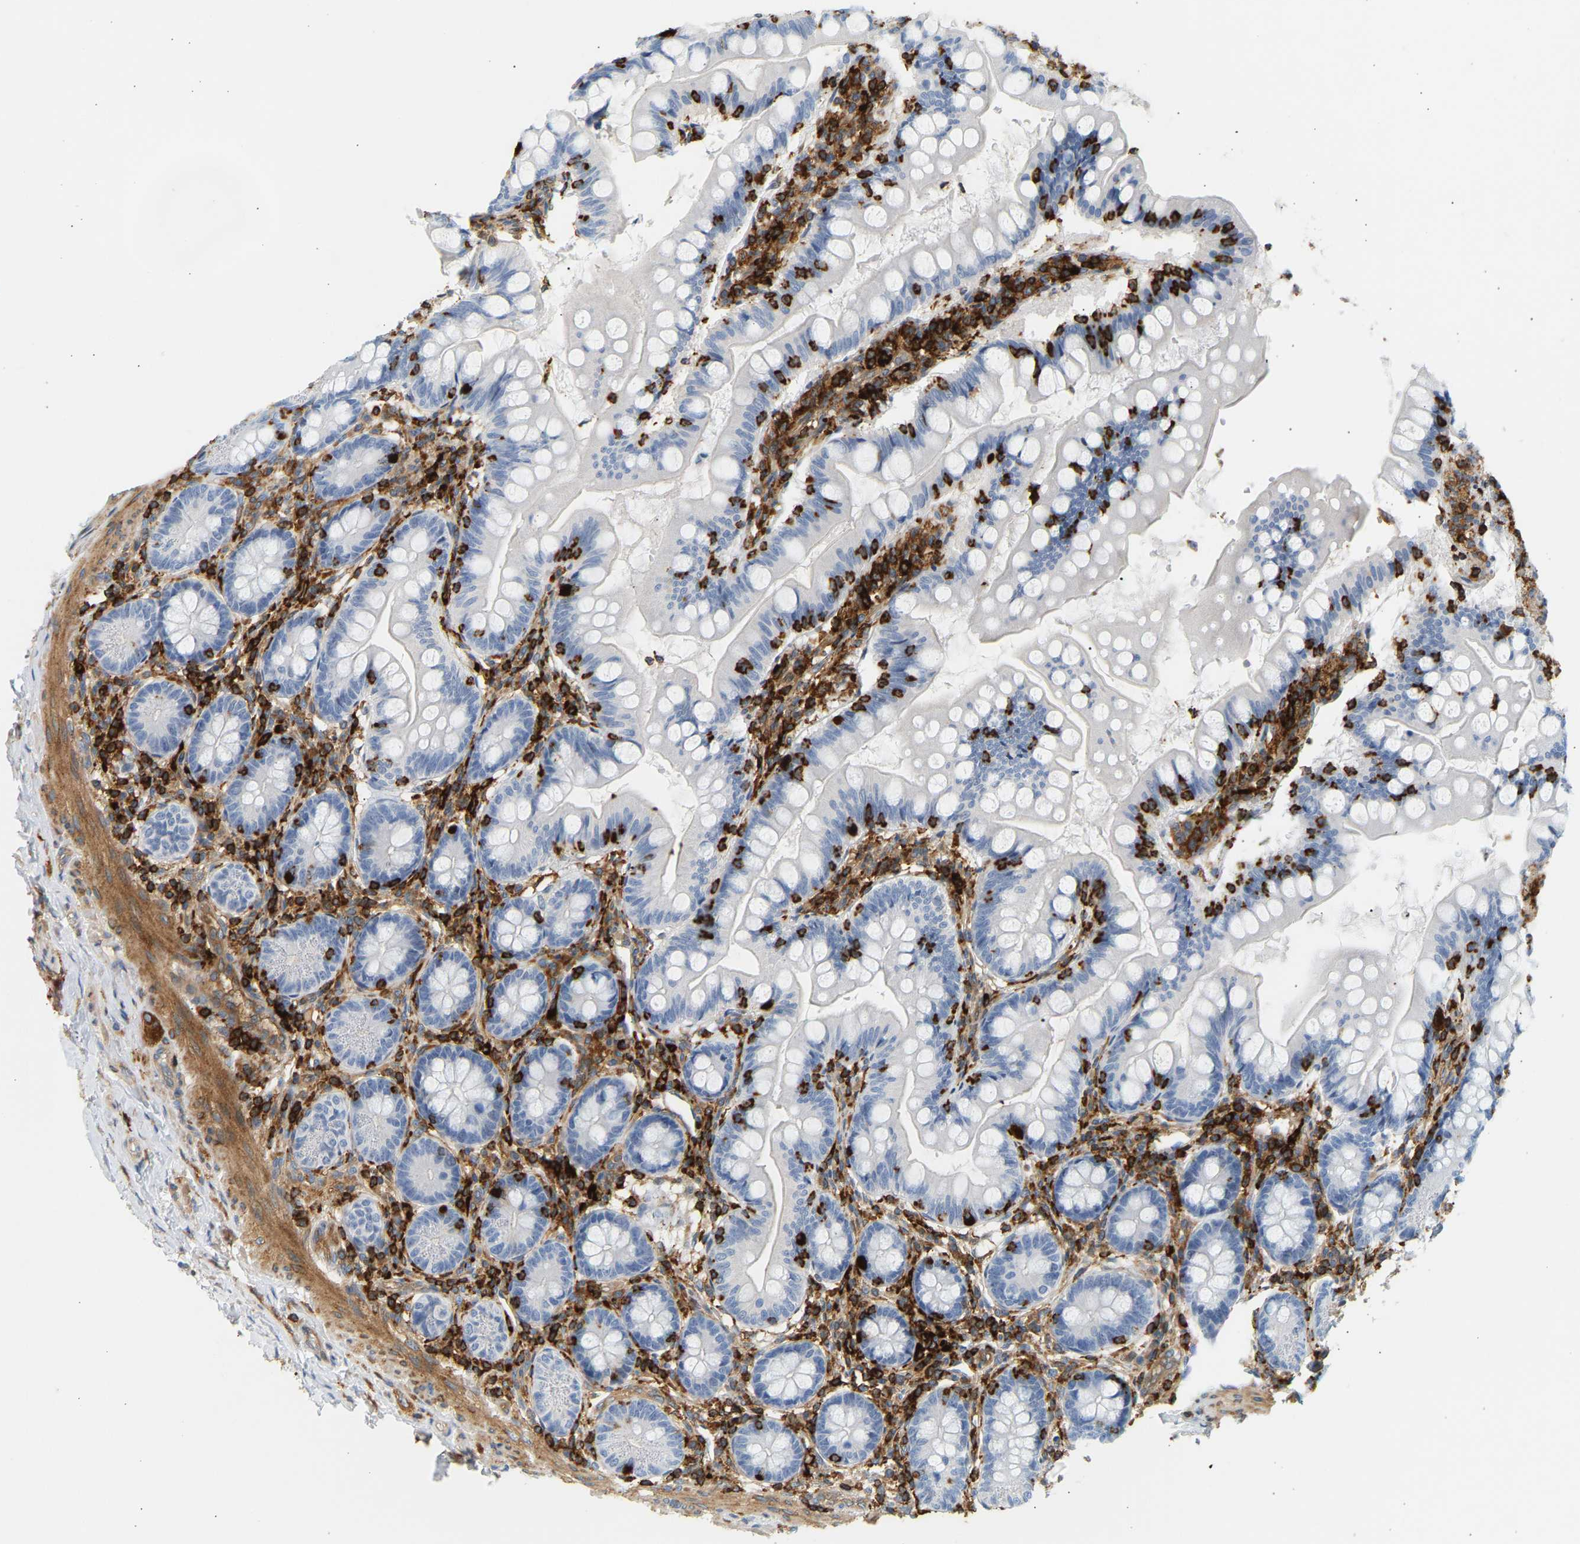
{"staining": {"intensity": "negative", "quantity": "none", "location": "none"}, "tissue": "small intestine", "cell_type": "Glandular cells", "image_type": "normal", "snomed": [{"axis": "morphology", "description": "Normal tissue, NOS"}, {"axis": "topography", "description": "Small intestine"}], "caption": "Immunohistochemistry (IHC) of unremarkable human small intestine displays no expression in glandular cells. Brightfield microscopy of immunohistochemistry (IHC) stained with DAB (3,3'-diaminobenzidine) (brown) and hematoxylin (blue), captured at high magnification.", "gene": "FNBP1", "patient": {"sex": "male", "age": 7}}